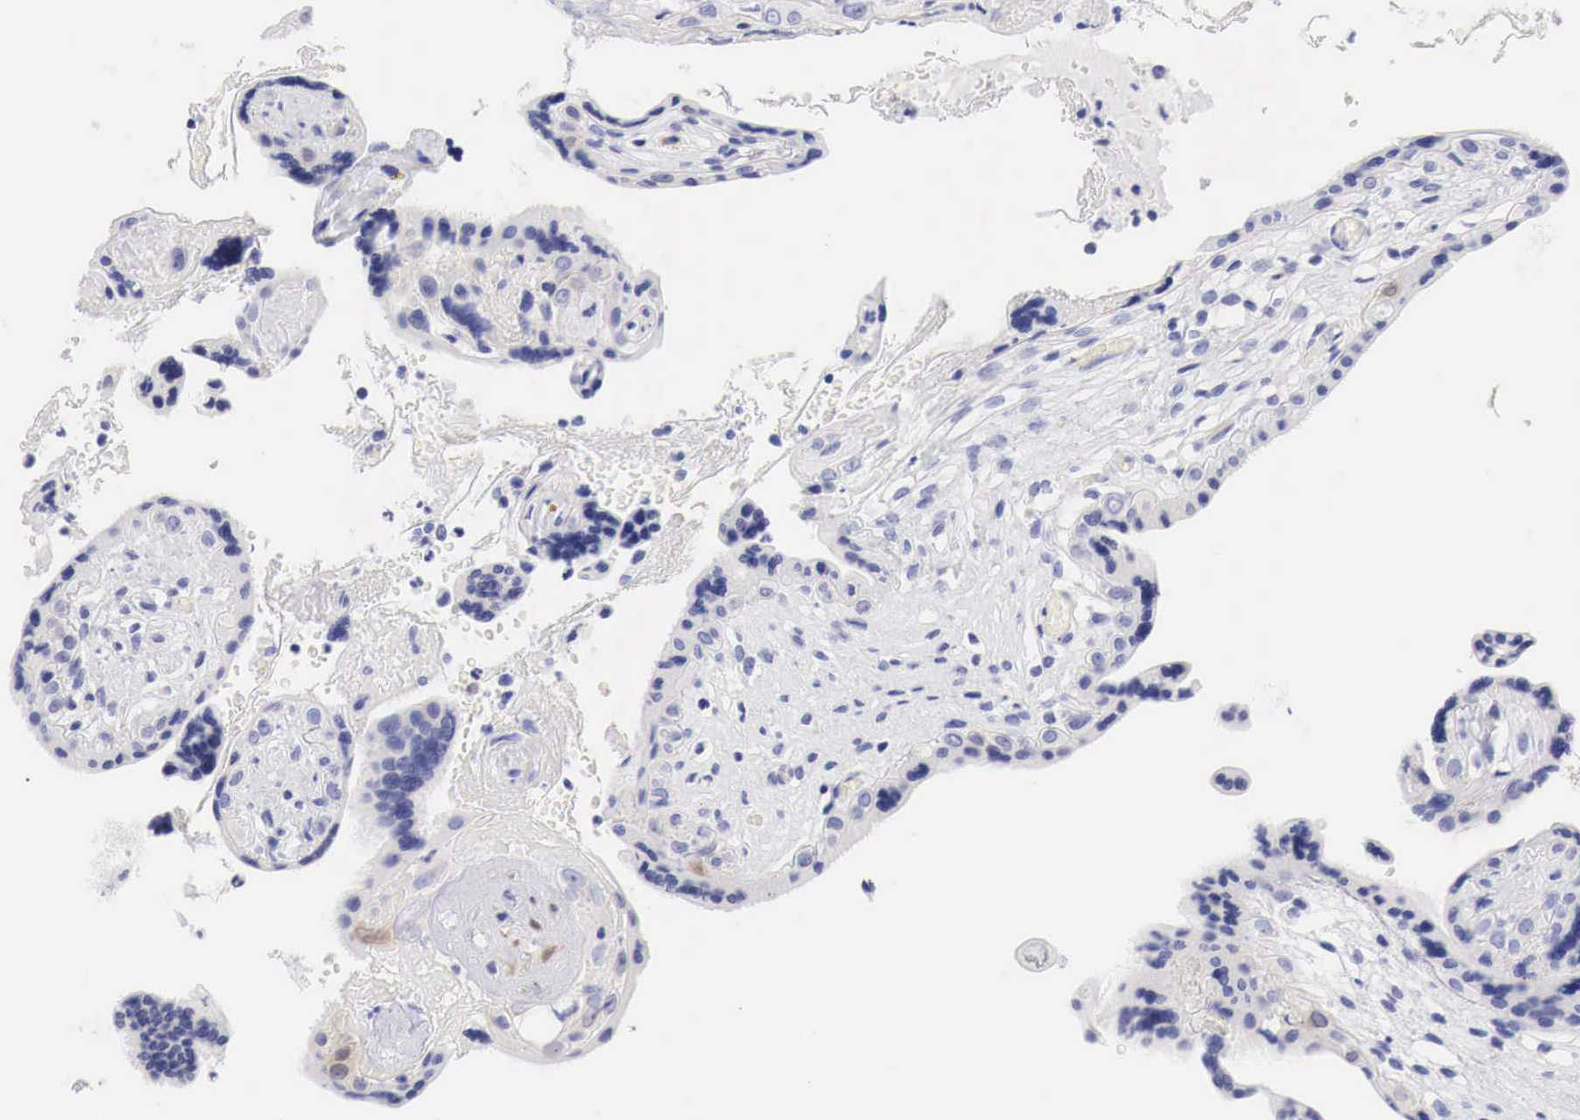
{"staining": {"intensity": "negative", "quantity": "none", "location": "none"}, "tissue": "placenta", "cell_type": "Decidual cells", "image_type": "normal", "snomed": [{"axis": "morphology", "description": "Normal tissue, NOS"}, {"axis": "topography", "description": "Placenta"}], "caption": "This is an immunohistochemistry image of unremarkable human placenta. There is no positivity in decidual cells.", "gene": "CDKN2A", "patient": {"sex": "female", "age": 24}}